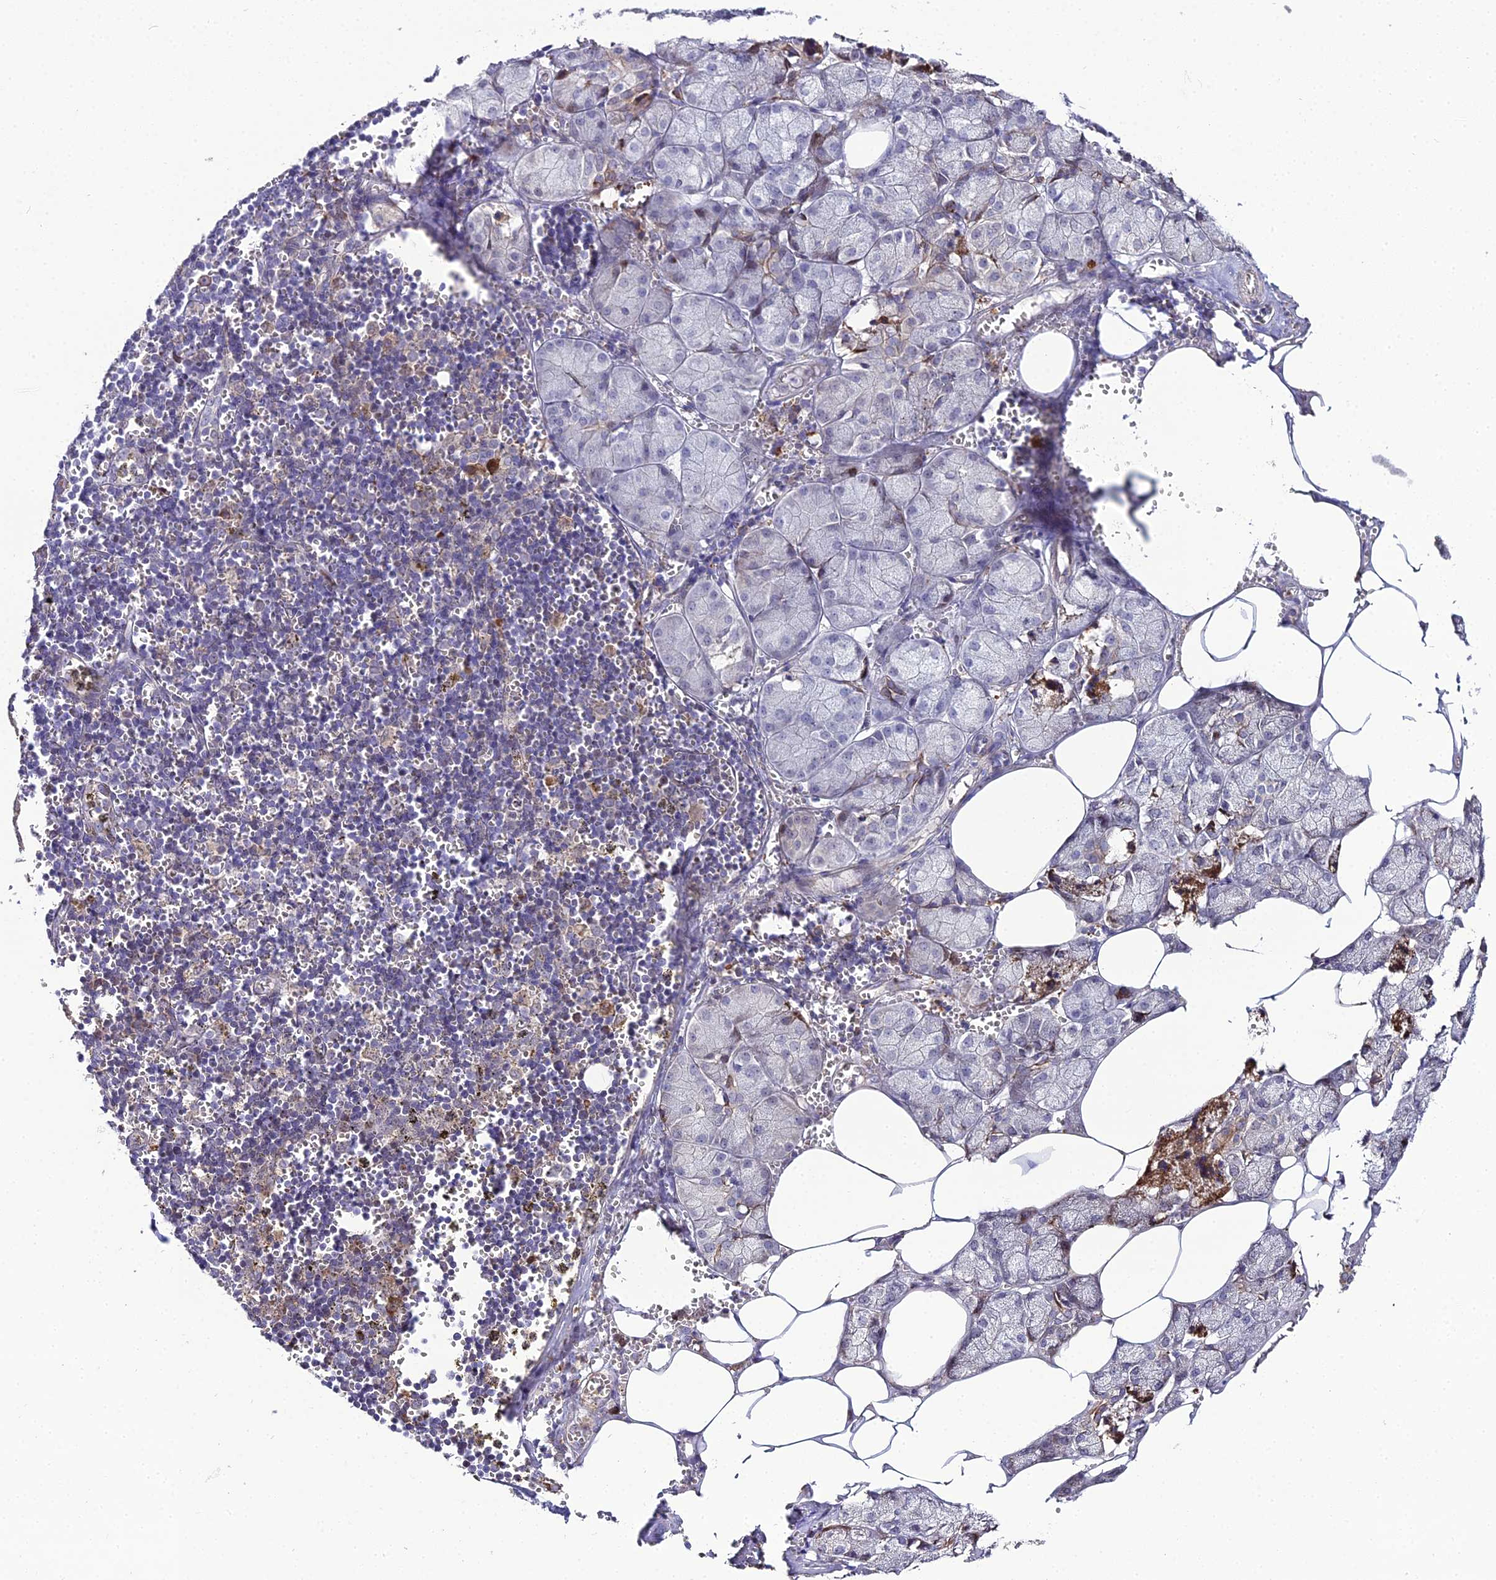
{"staining": {"intensity": "moderate", "quantity": "<25%", "location": "cytoplasmic/membranous"}, "tissue": "salivary gland", "cell_type": "Glandular cells", "image_type": "normal", "snomed": [{"axis": "morphology", "description": "Normal tissue, NOS"}, {"axis": "topography", "description": "Salivary gland"}], "caption": "IHC (DAB (3,3'-diaminobenzidine)) staining of unremarkable human salivary gland shows moderate cytoplasmic/membranous protein staining in approximately <25% of glandular cells. (DAB (3,3'-diaminobenzidine) IHC, brown staining for protein, blue staining for nuclei).", "gene": "TROAP", "patient": {"sex": "male", "age": 62}}